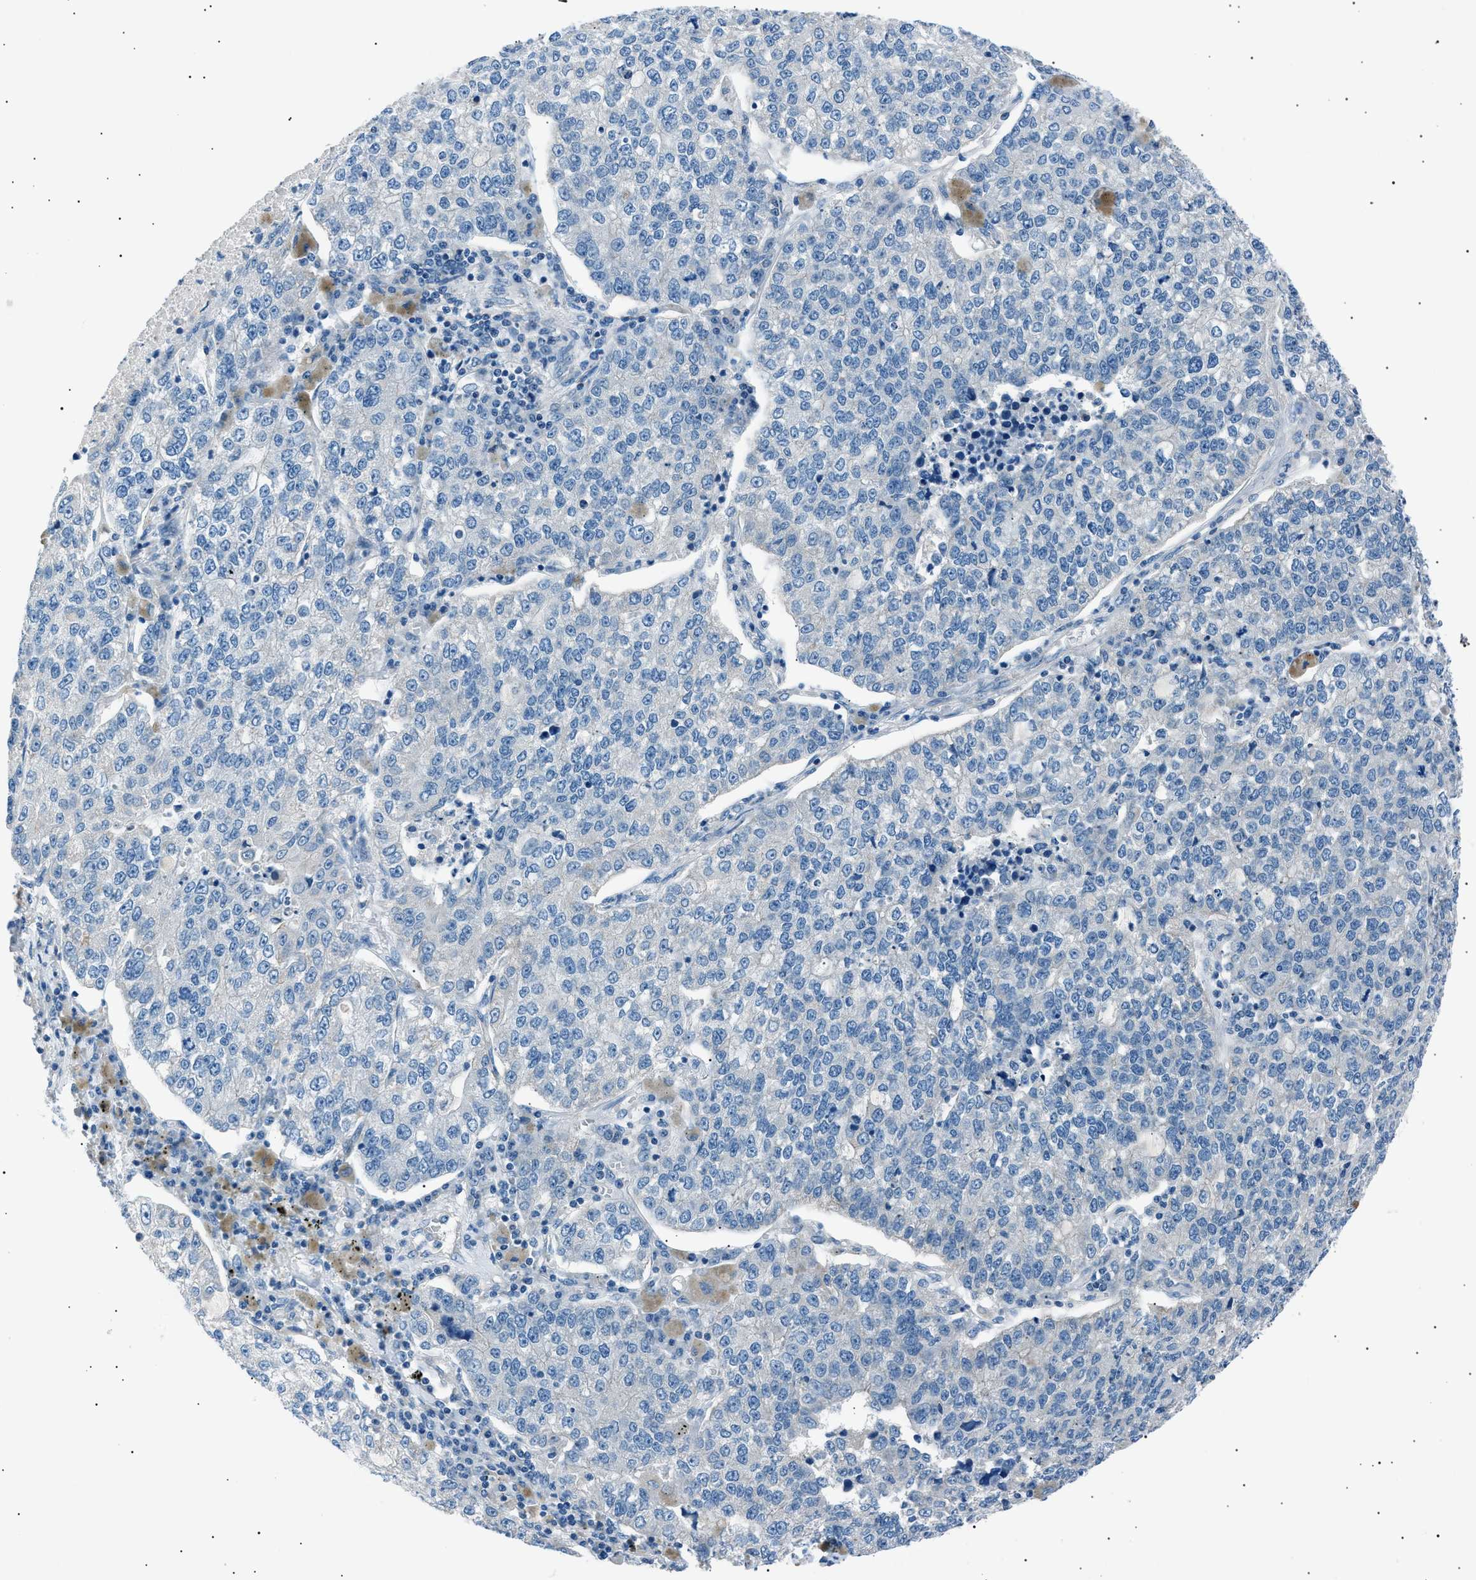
{"staining": {"intensity": "negative", "quantity": "none", "location": "none"}, "tissue": "lung cancer", "cell_type": "Tumor cells", "image_type": "cancer", "snomed": [{"axis": "morphology", "description": "Adenocarcinoma, NOS"}, {"axis": "topography", "description": "Lung"}], "caption": "This is an immunohistochemistry (IHC) micrograph of lung cancer (adenocarcinoma). There is no staining in tumor cells.", "gene": "LRRC37B", "patient": {"sex": "male", "age": 49}}